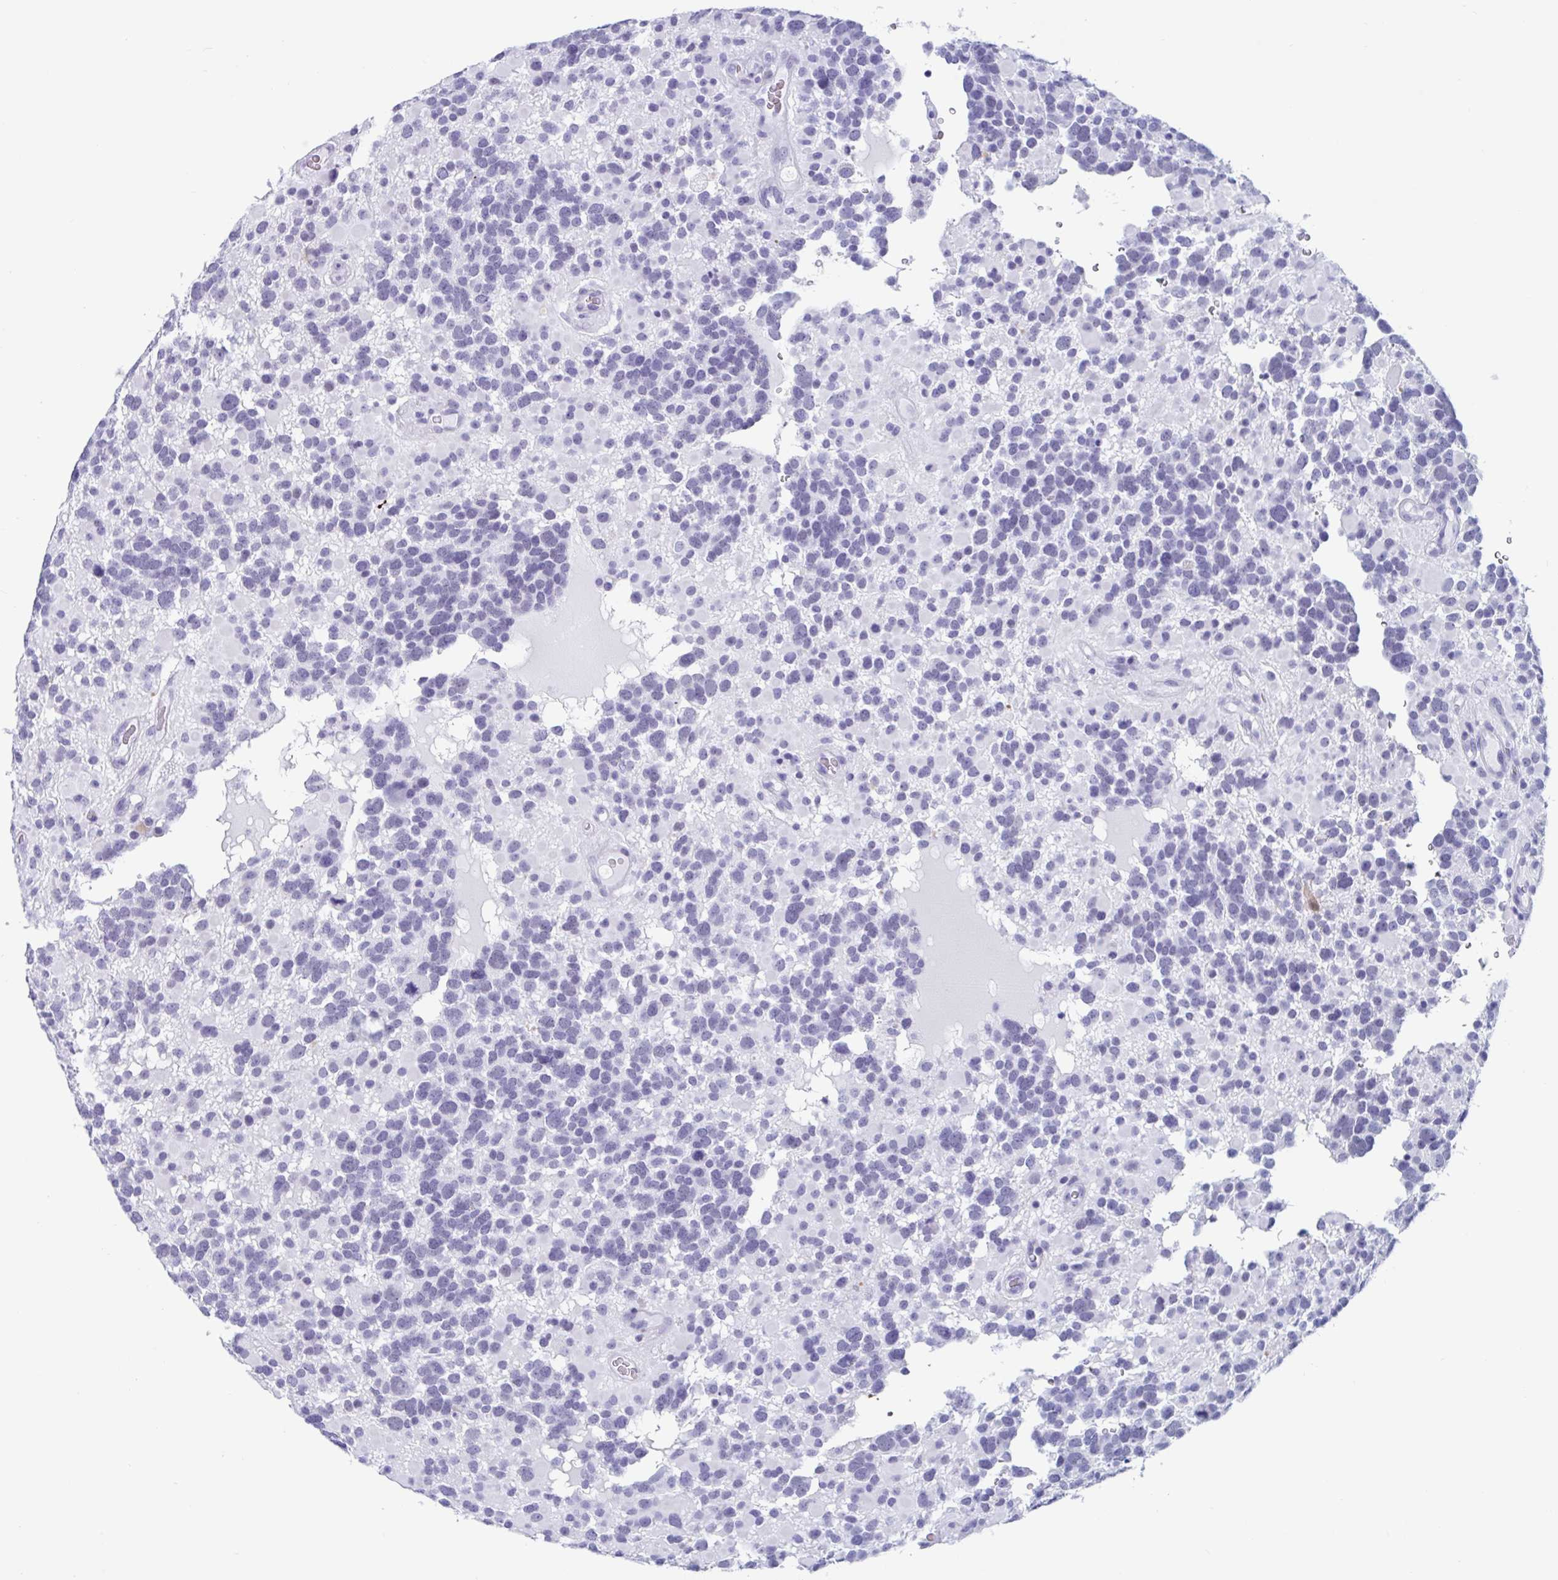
{"staining": {"intensity": "negative", "quantity": "none", "location": "none"}, "tissue": "glioma", "cell_type": "Tumor cells", "image_type": "cancer", "snomed": [{"axis": "morphology", "description": "Glioma, malignant, High grade"}, {"axis": "topography", "description": "Brain"}], "caption": "An immunohistochemistry (IHC) photomicrograph of malignant high-grade glioma is shown. There is no staining in tumor cells of malignant high-grade glioma.", "gene": "GKN2", "patient": {"sex": "female", "age": 40}}